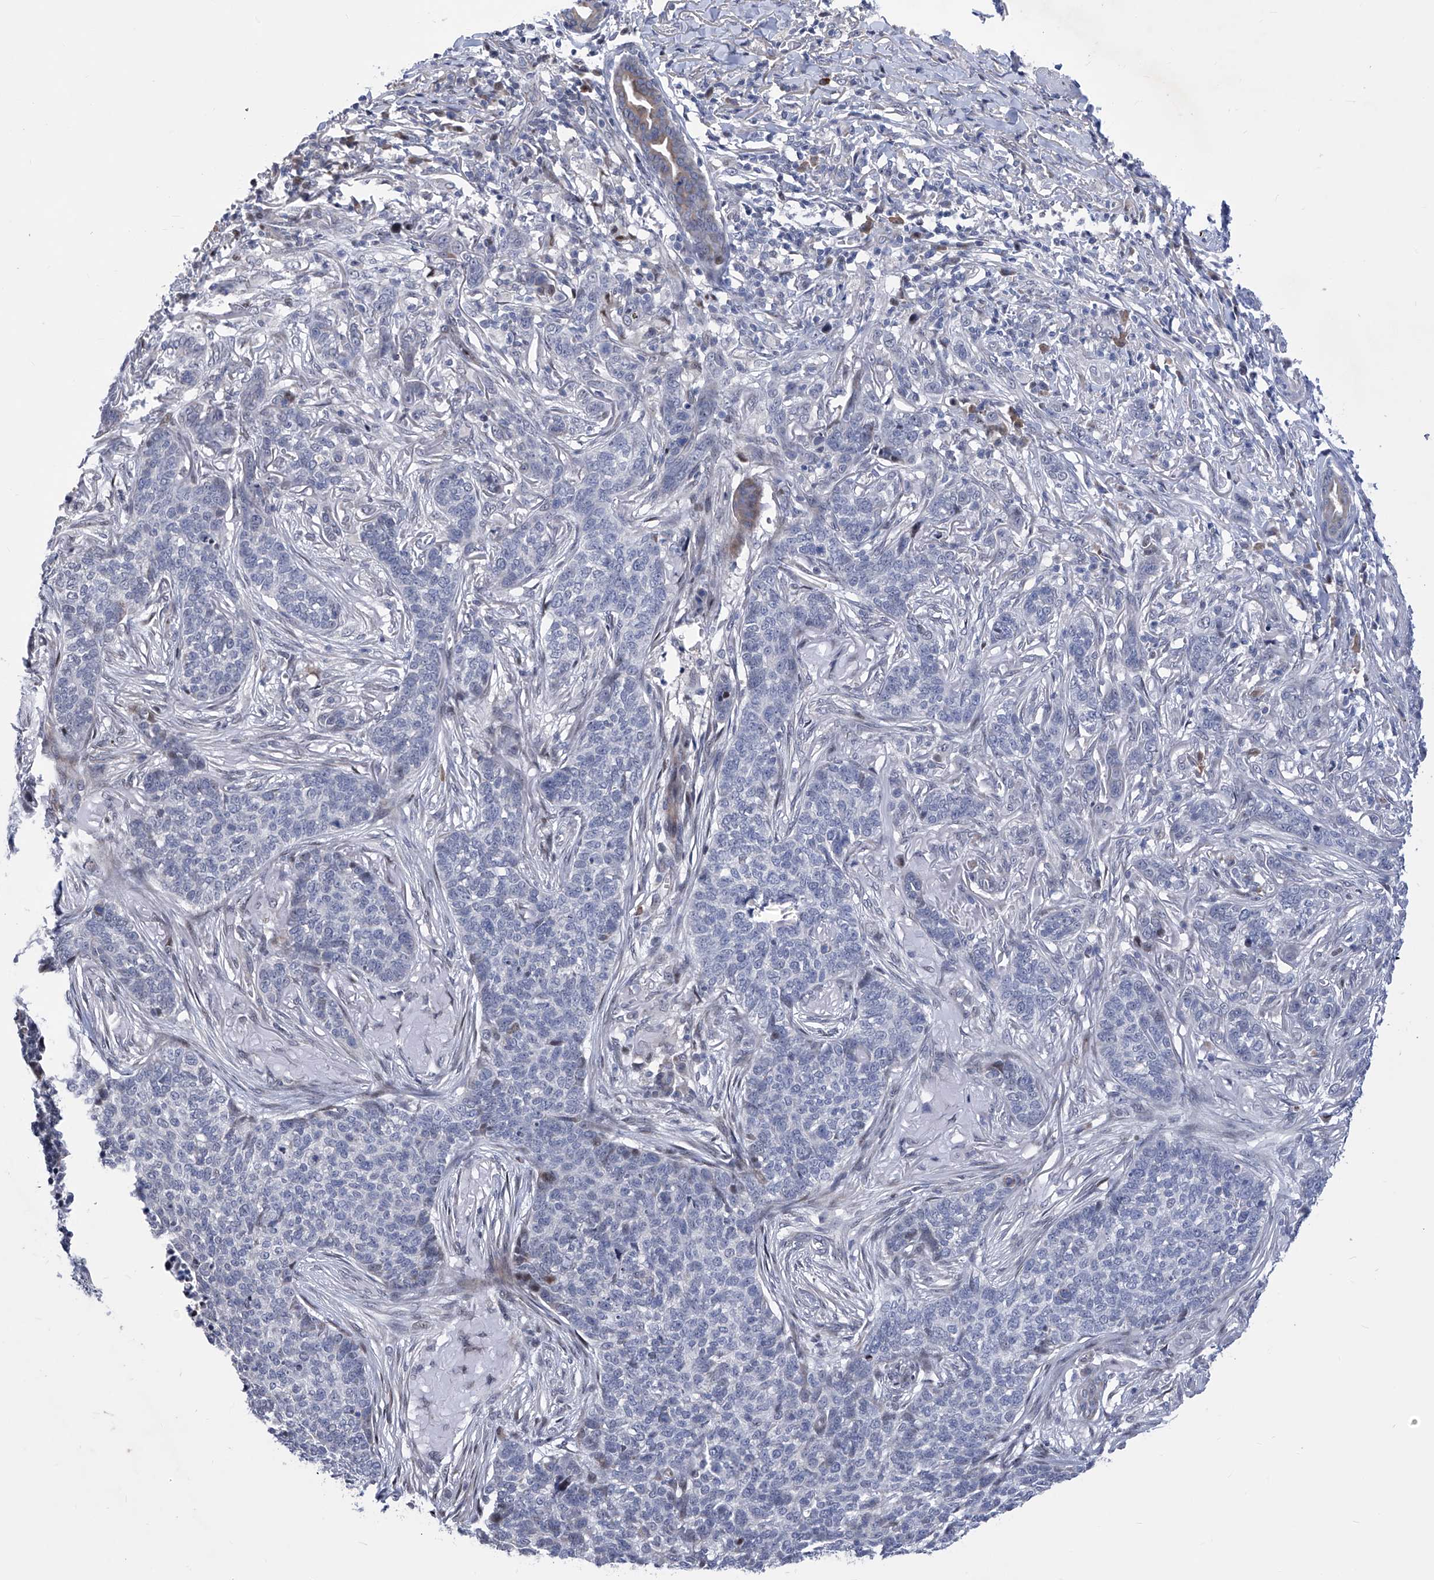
{"staining": {"intensity": "negative", "quantity": "none", "location": "none"}, "tissue": "skin cancer", "cell_type": "Tumor cells", "image_type": "cancer", "snomed": [{"axis": "morphology", "description": "Basal cell carcinoma"}, {"axis": "topography", "description": "Skin"}], "caption": "There is no significant expression in tumor cells of skin cancer.", "gene": "NUFIP1", "patient": {"sex": "male", "age": 85}}